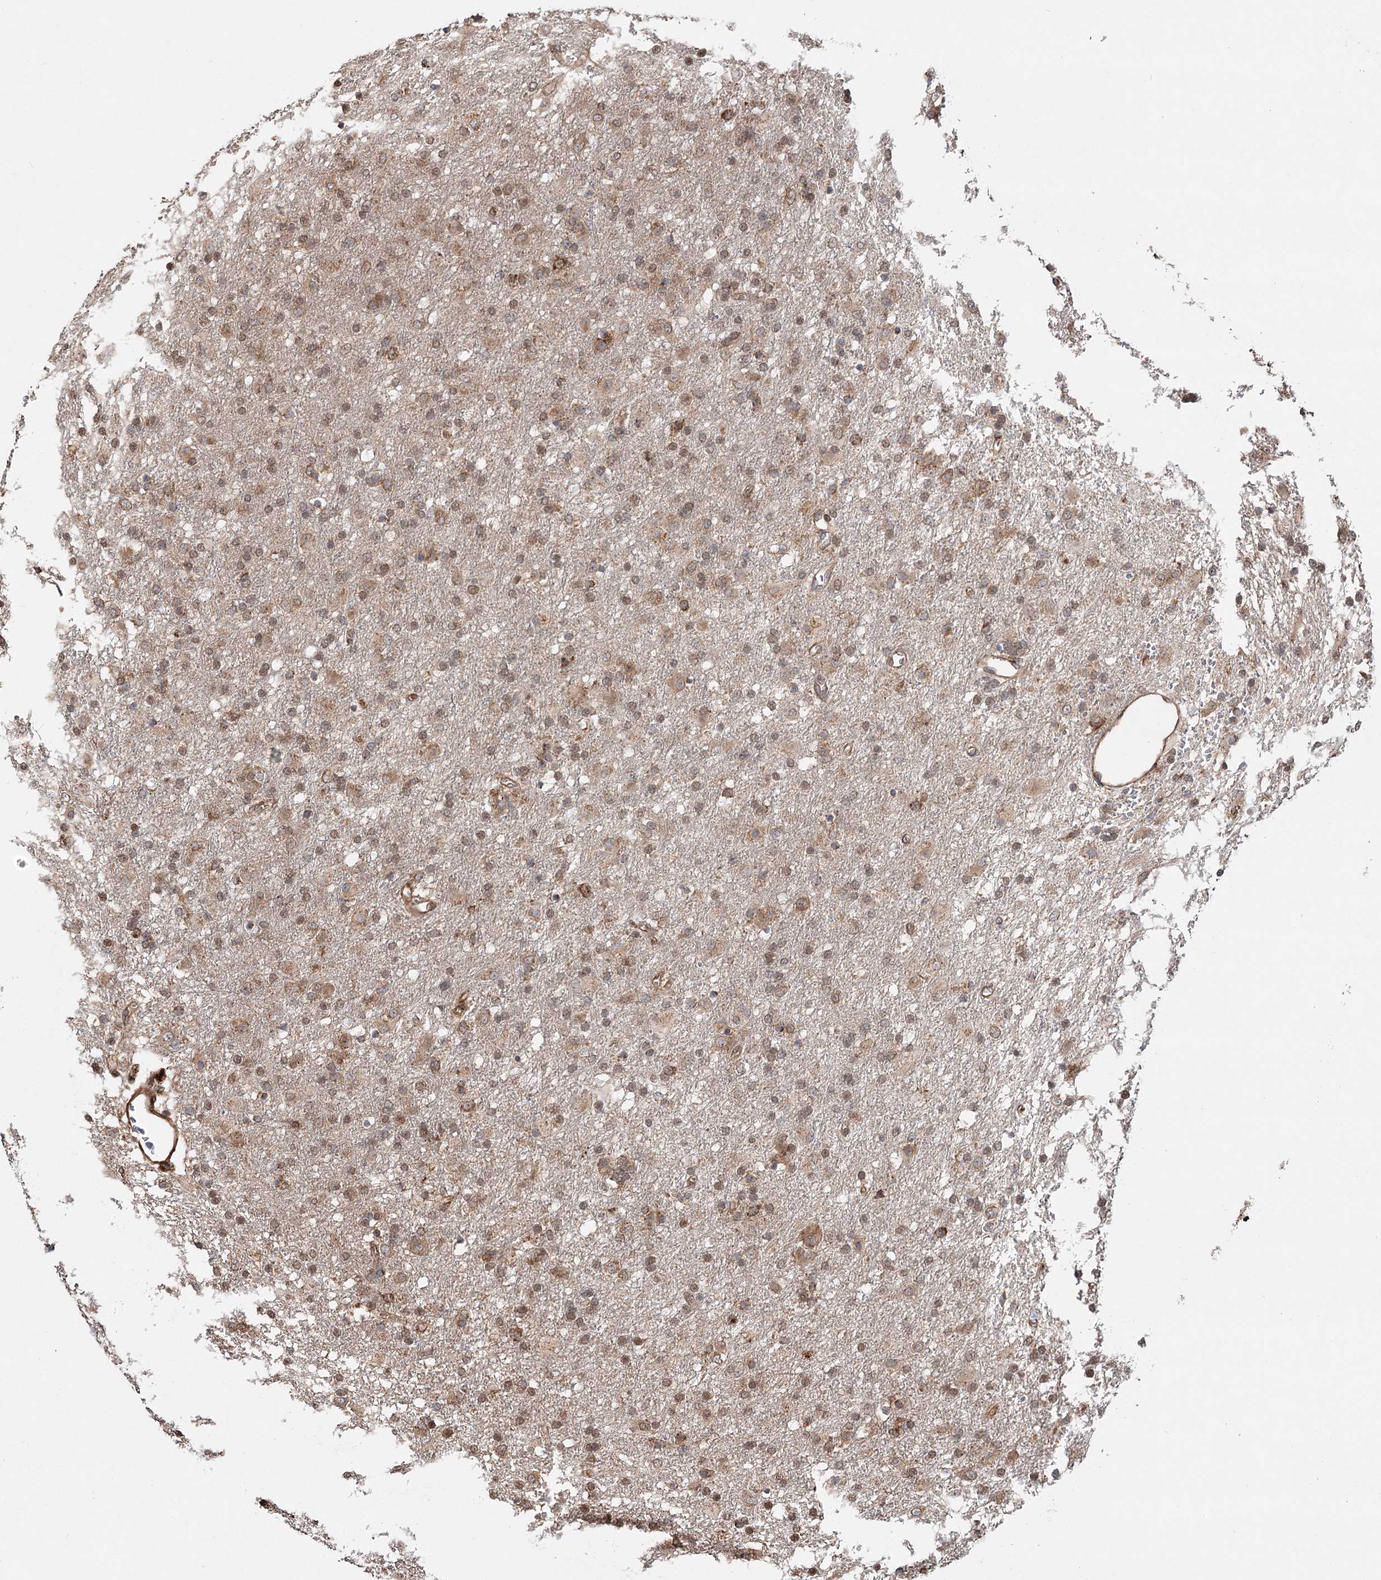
{"staining": {"intensity": "moderate", "quantity": ">75%", "location": "cytoplasmic/membranous"}, "tissue": "glioma", "cell_type": "Tumor cells", "image_type": "cancer", "snomed": [{"axis": "morphology", "description": "Glioma, malignant, Low grade"}, {"axis": "topography", "description": "Brain"}], "caption": "An image showing moderate cytoplasmic/membranous positivity in approximately >75% of tumor cells in glioma, as visualized by brown immunohistochemical staining.", "gene": "DNAJB14", "patient": {"sex": "male", "age": 65}}